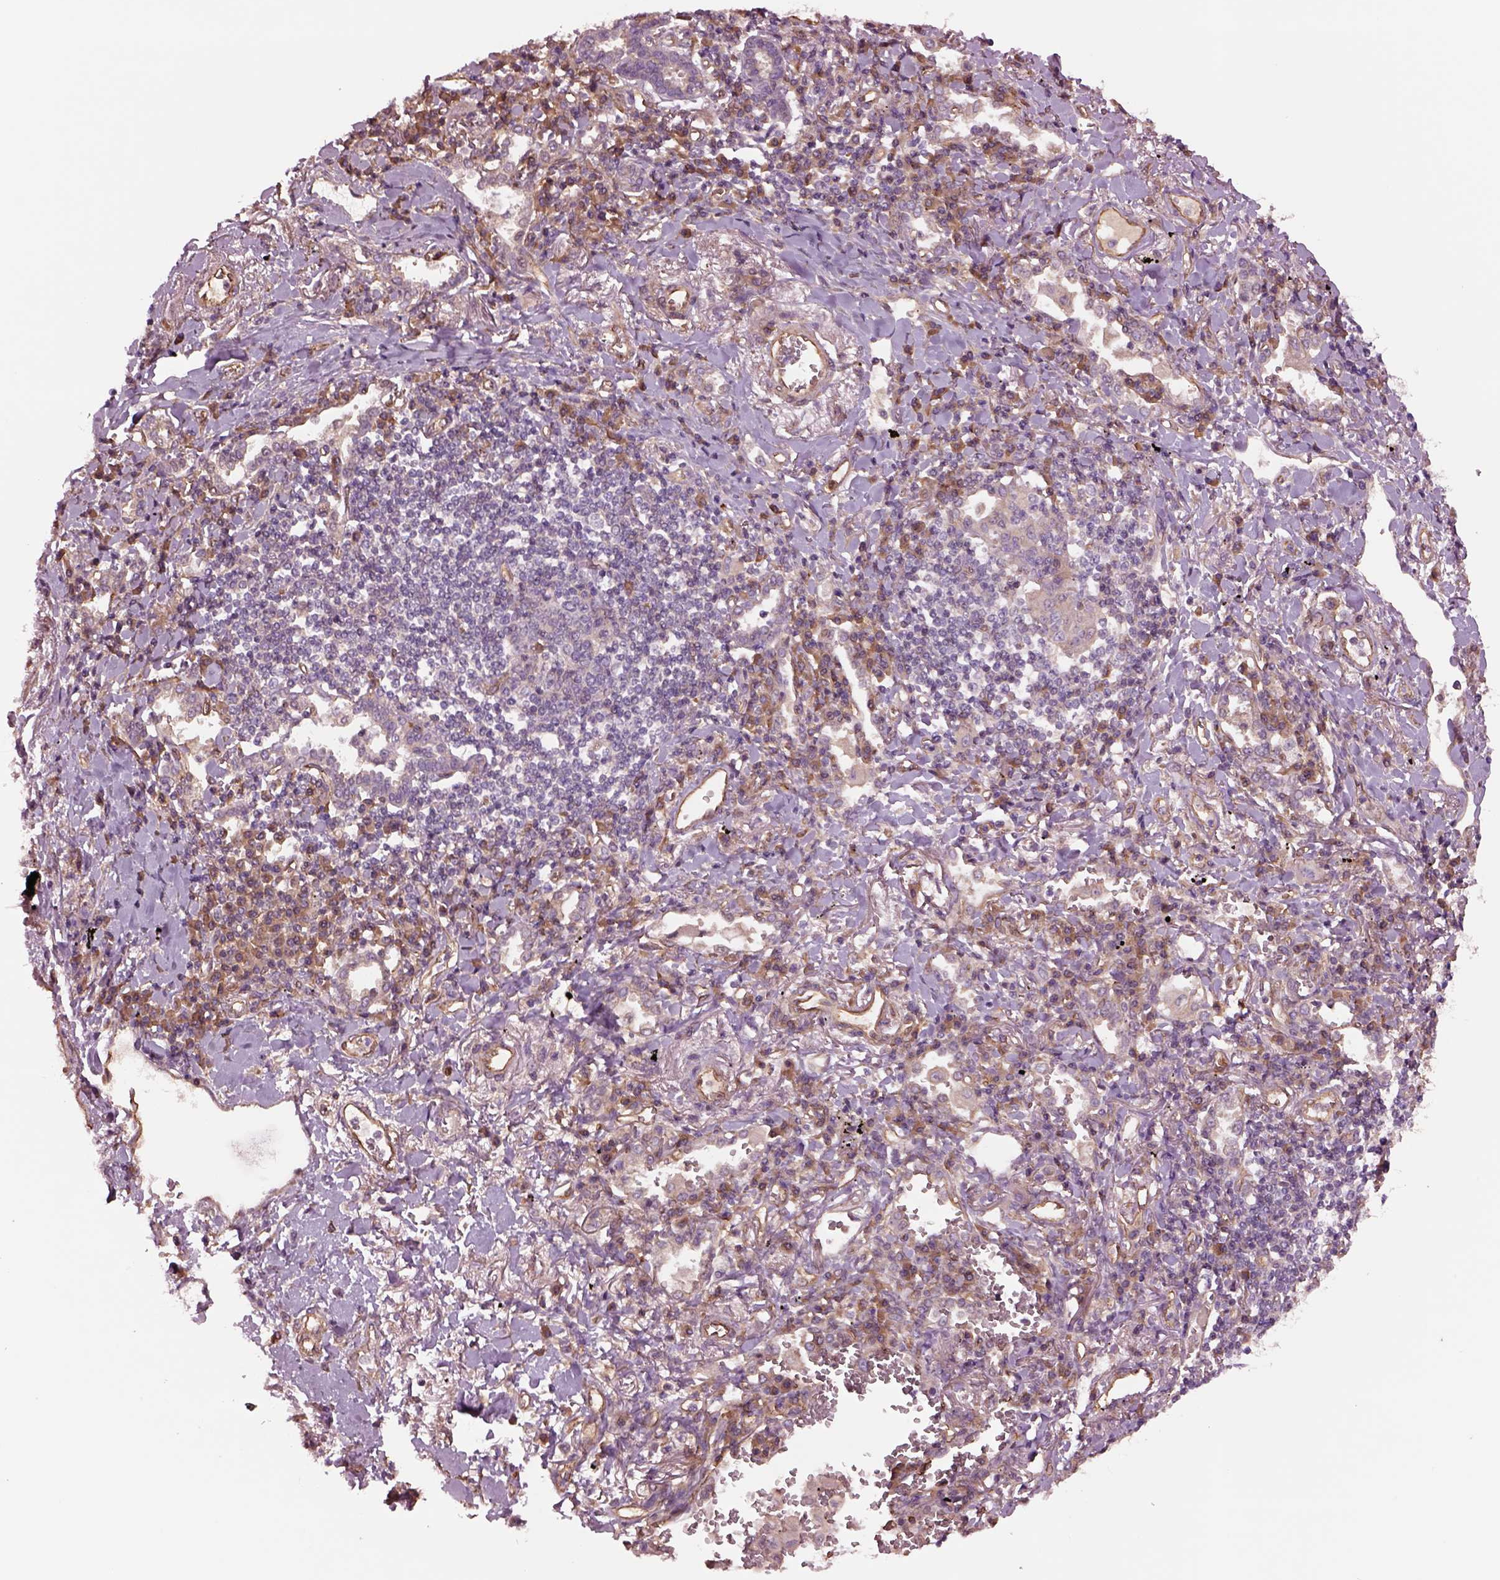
{"staining": {"intensity": "negative", "quantity": "none", "location": "none"}, "tissue": "lung cancer", "cell_type": "Tumor cells", "image_type": "cancer", "snomed": [{"axis": "morphology", "description": "Squamous cell carcinoma, NOS"}, {"axis": "topography", "description": "Lung"}], "caption": "IHC of human lung cancer reveals no expression in tumor cells.", "gene": "HTR1B", "patient": {"sex": "male", "age": 82}}